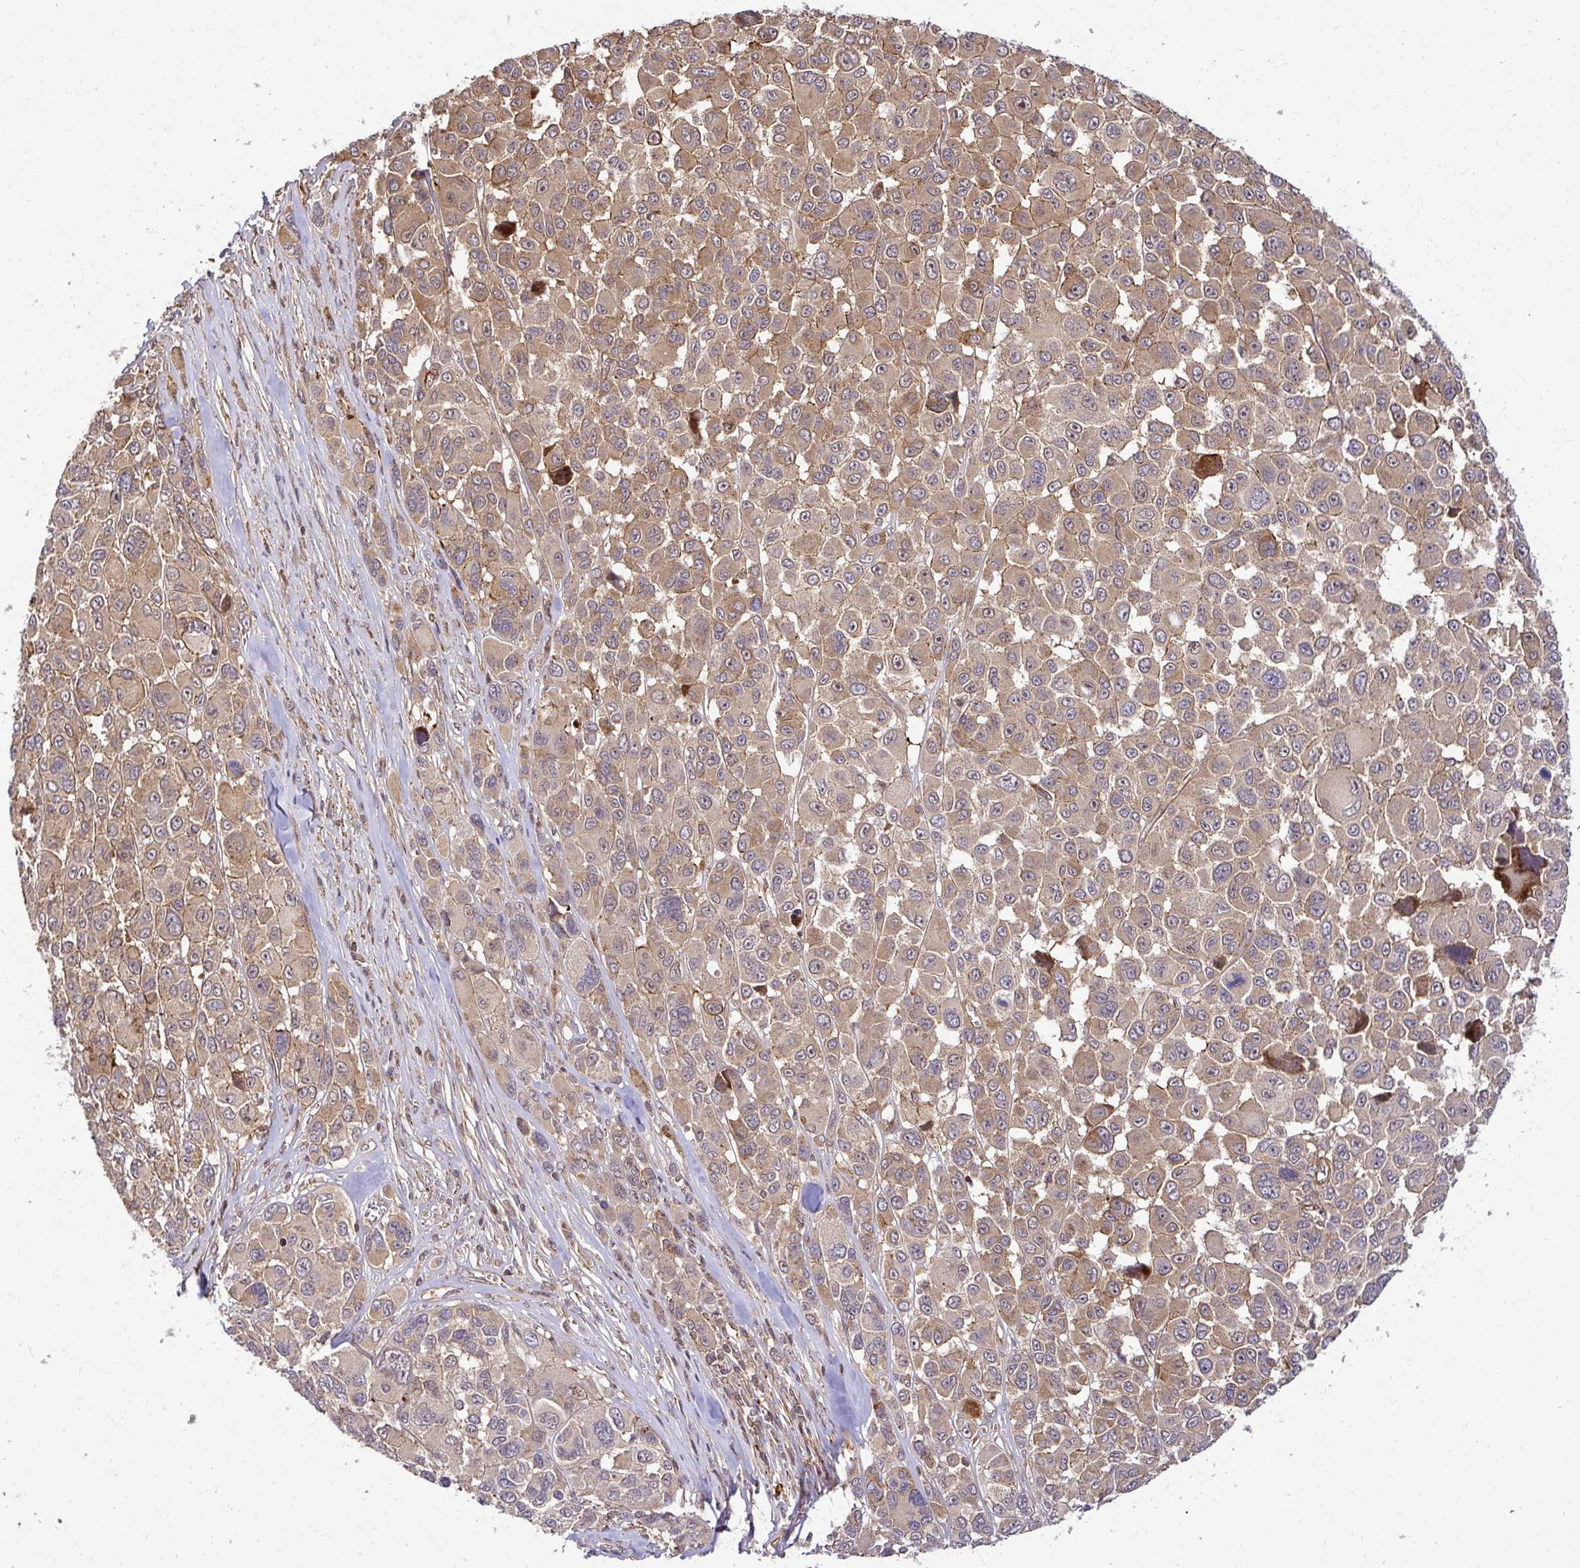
{"staining": {"intensity": "moderate", "quantity": "<25%", "location": "cytoplasmic/membranous,nuclear"}, "tissue": "melanoma", "cell_type": "Tumor cells", "image_type": "cancer", "snomed": [{"axis": "morphology", "description": "Malignant melanoma, NOS"}, {"axis": "topography", "description": "Skin"}], "caption": "IHC histopathology image of human melanoma stained for a protein (brown), which exhibits low levels of moderate cytoplasmic/membranous and nuclear expression in approximately <25% of tumor cells.", "gene": "PSMA4", "patient": {"sex": "female", "age": 66}}